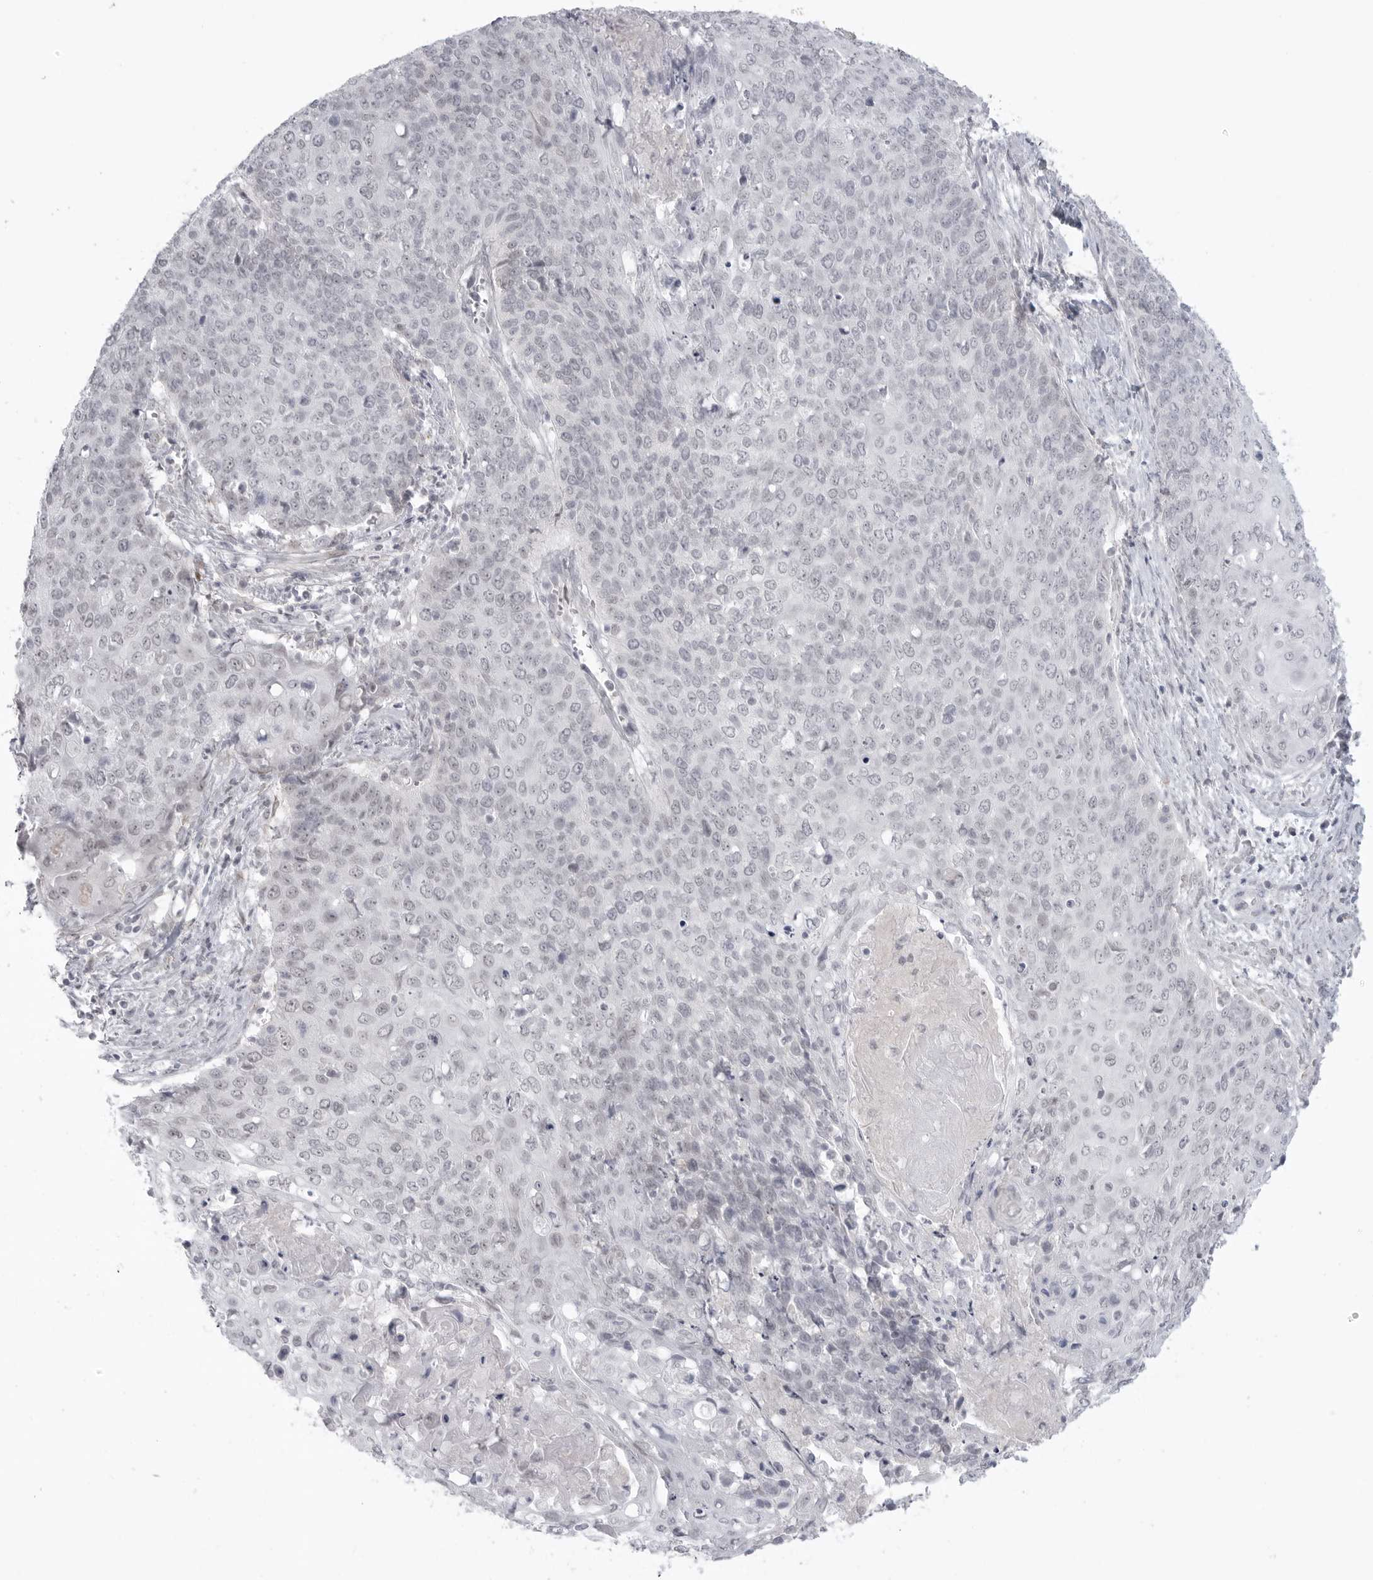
{"staining": {"intensity": "negative", "quantity": "none", "location": "none"}, "tissue": "cervical cancer", "cell_type": "Tumor cells", "image_type": "cancer", "snomed": [{"axis": "morphology", "description": "Squamous cell carcinoma, NOS"}, {"axis": "topography", "description": "Cervix"}], "caption": "A high-resolution image shows immunohistochemistry (IHC) staining of cervical cancer (squamous cell carcinoma), which exhibits no significant expression in tumor cells. The staining was performed using DAB (3,3'-diaminobenzidine) to visualize the protein expression in brown, while the nuclei were stained in blue with hematoxylin (Magnification: 20x).", "gene": "TCTN3", "patient": {"sex": "female", "age": 39}}